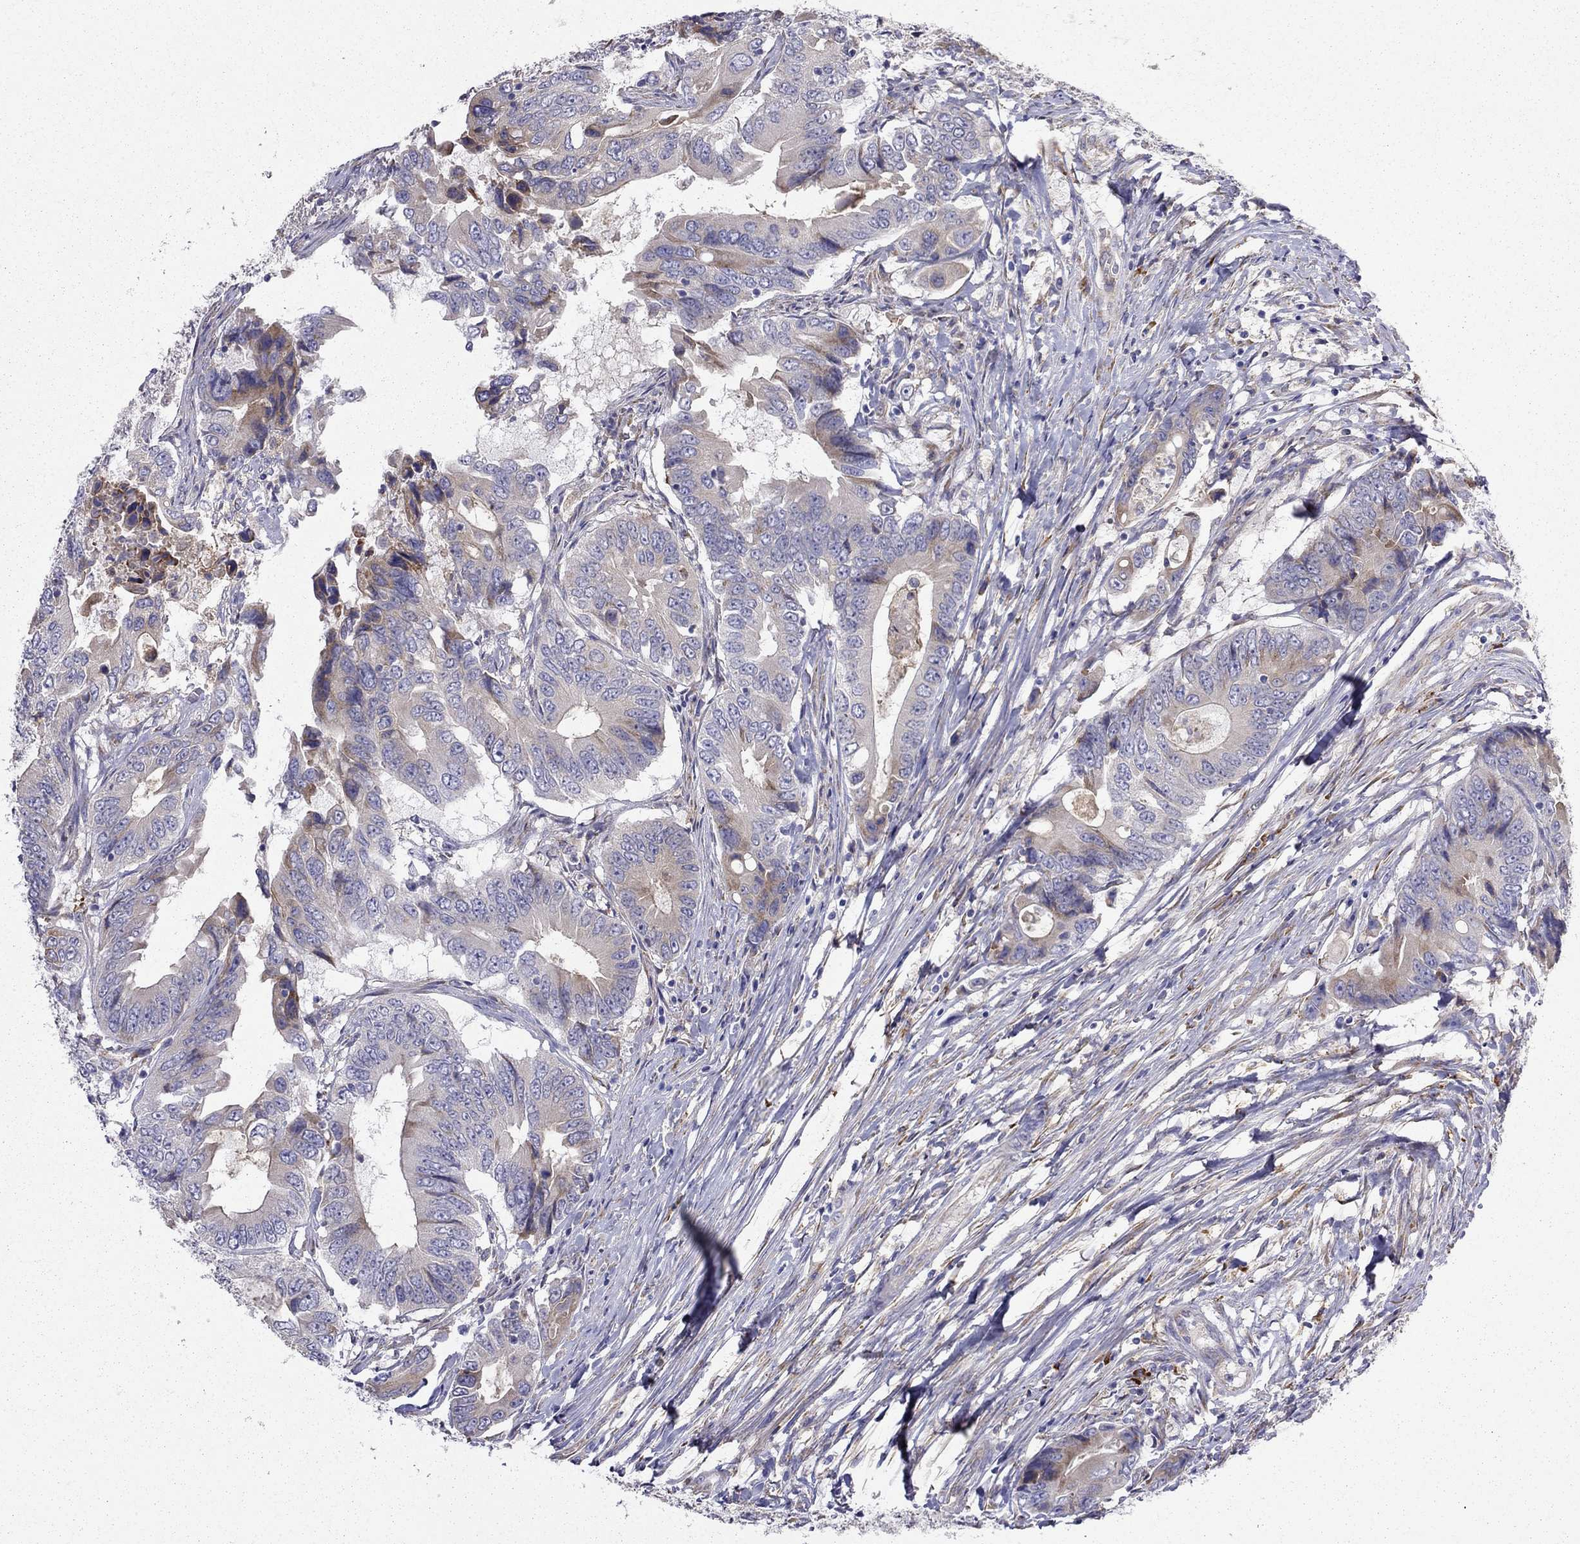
{"staining": {"intensity": "moderate", "quantity": "25%-75%", "location": "cytoplasmic/membranous"}, "tissue": "colorectal cancer", "cell_type": "Tumor cells", "image_type": "cancer", "snomed": [{"axis": "morphology", "description": "Adenocarcinoma, NOS"}, {"axis": "topography", "description": "Colon"}], "caption": "Immunohistochemical staining of human adenocarcinoma (colorectal) exhibits moderate cytoplasmic/membranous protein positivity in about 25%-75% of tumor cells. The protein is stained brown, and the nuclei are stained in blue (DAB (3,3'-diaminobenzidine) IHC with brightfield microscopy, high magnification).", "gene": "LONRF2", "patient": {"sex": "female", "age": 90}}